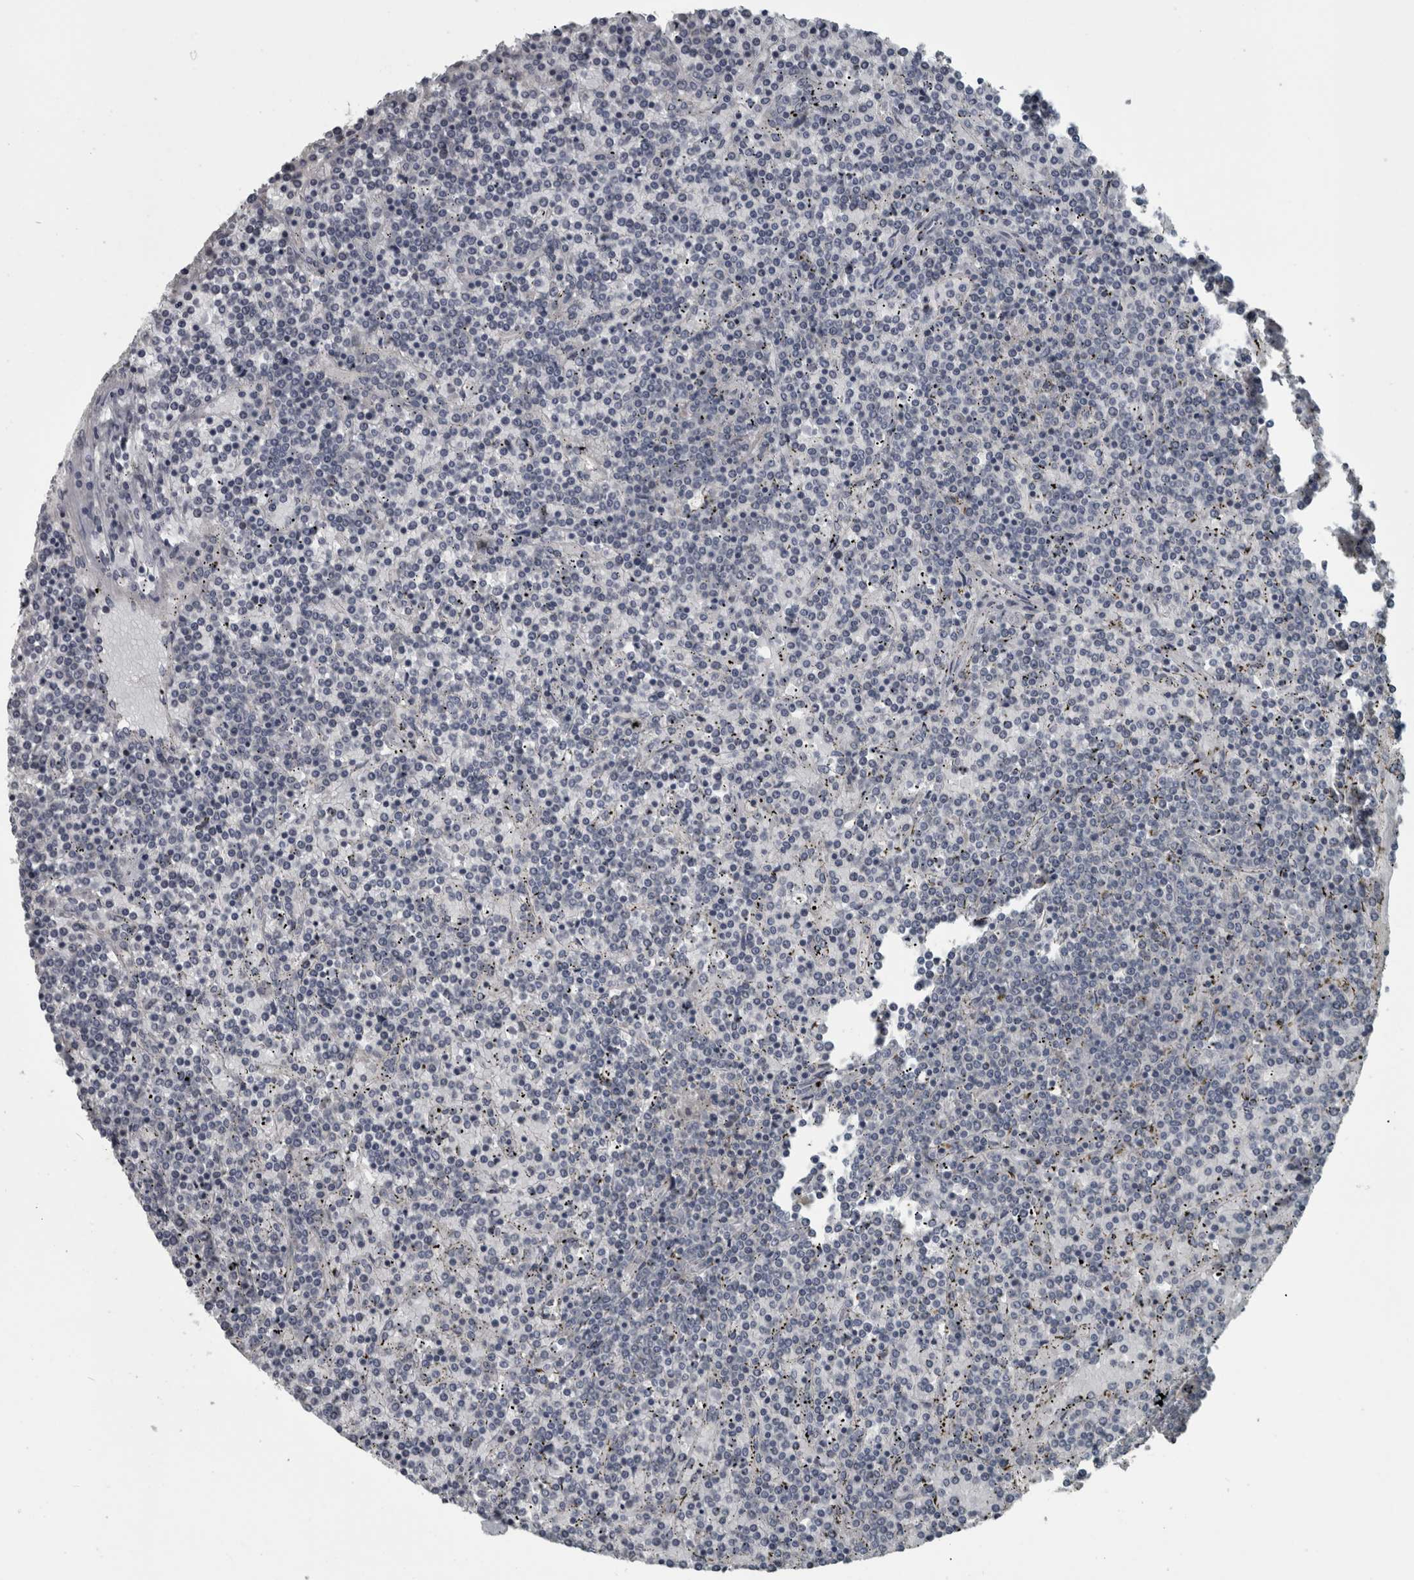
{"staining": {"intensity": "negative", "quantity": "none", "location": "none"}, "tissue": "lymphoma", "cell_type": "Tumor cells", "image_type": "cancer", "snomed": [{"axis": "morphology", "description": "Malignant lymphoma, non-Hodgkin's type, Low grade"}, {"axis": "topography", "description": "Spleen"}], "caption": "There is no significant staining in tumor cells of lymphoma. (Immunohistochemistry (ihc), brightfield microscopy, high magnification).", "gene": "KRT20", "patient": {"sex": "female", "age": 19}}